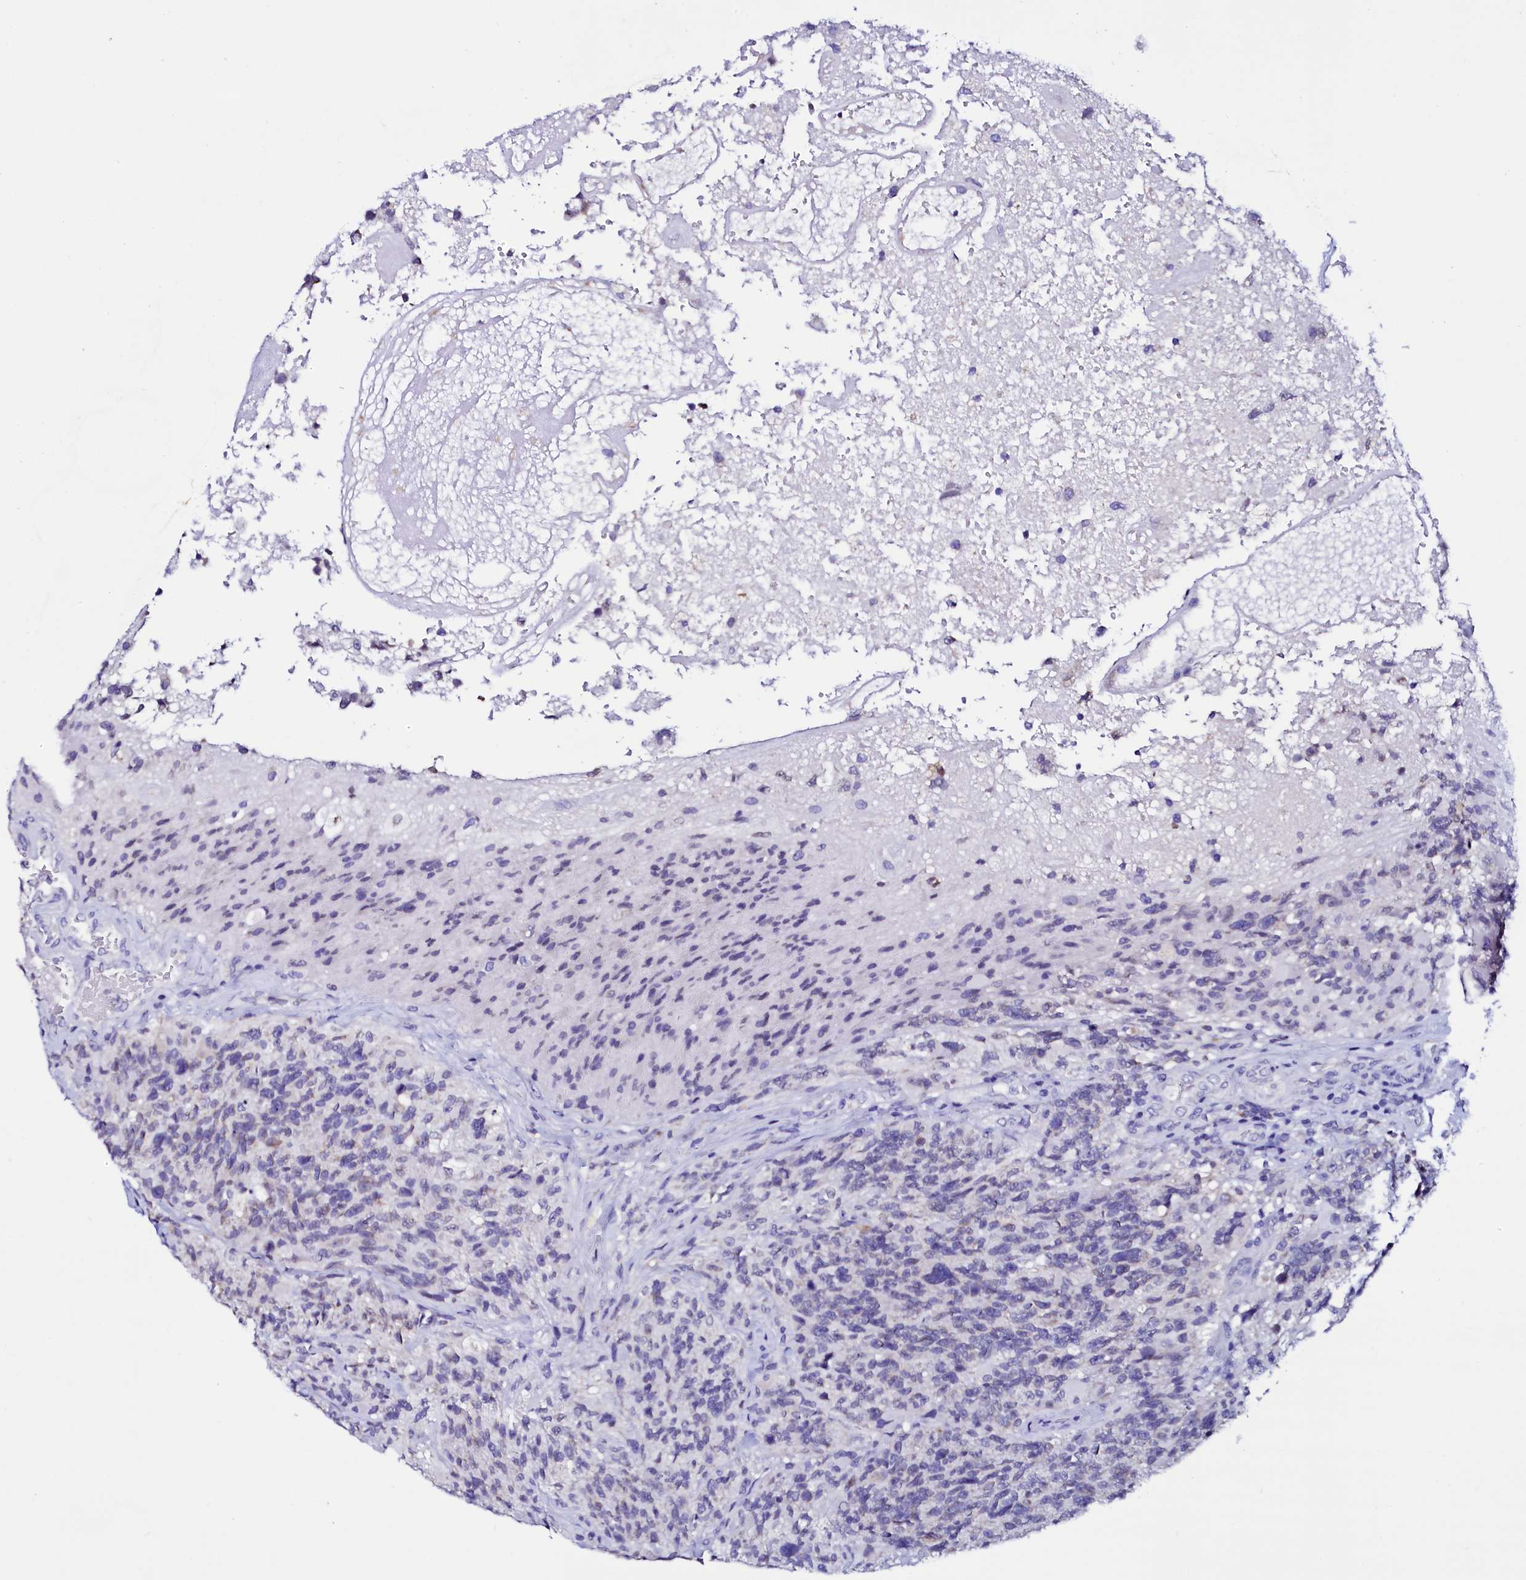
{"staining": {"intensity": "negative", "quantity": "none", "location": "none"}, "tissue": "glioma", "cell_type": "Tumor cells", "image_type": "cancer", "snomed": [{"axis": "morphology", "description": "Glioma, malignant, High grade"}, {"axis": "topography", "description": "Brain"}], "caption": "IHC micrograph of neoplastic tissue: human glioma stained with DAB demonstrates no significant protein expression in tumor cells.", "gene": "HAND1", "patient": {"sex": "male", "age": 76}}